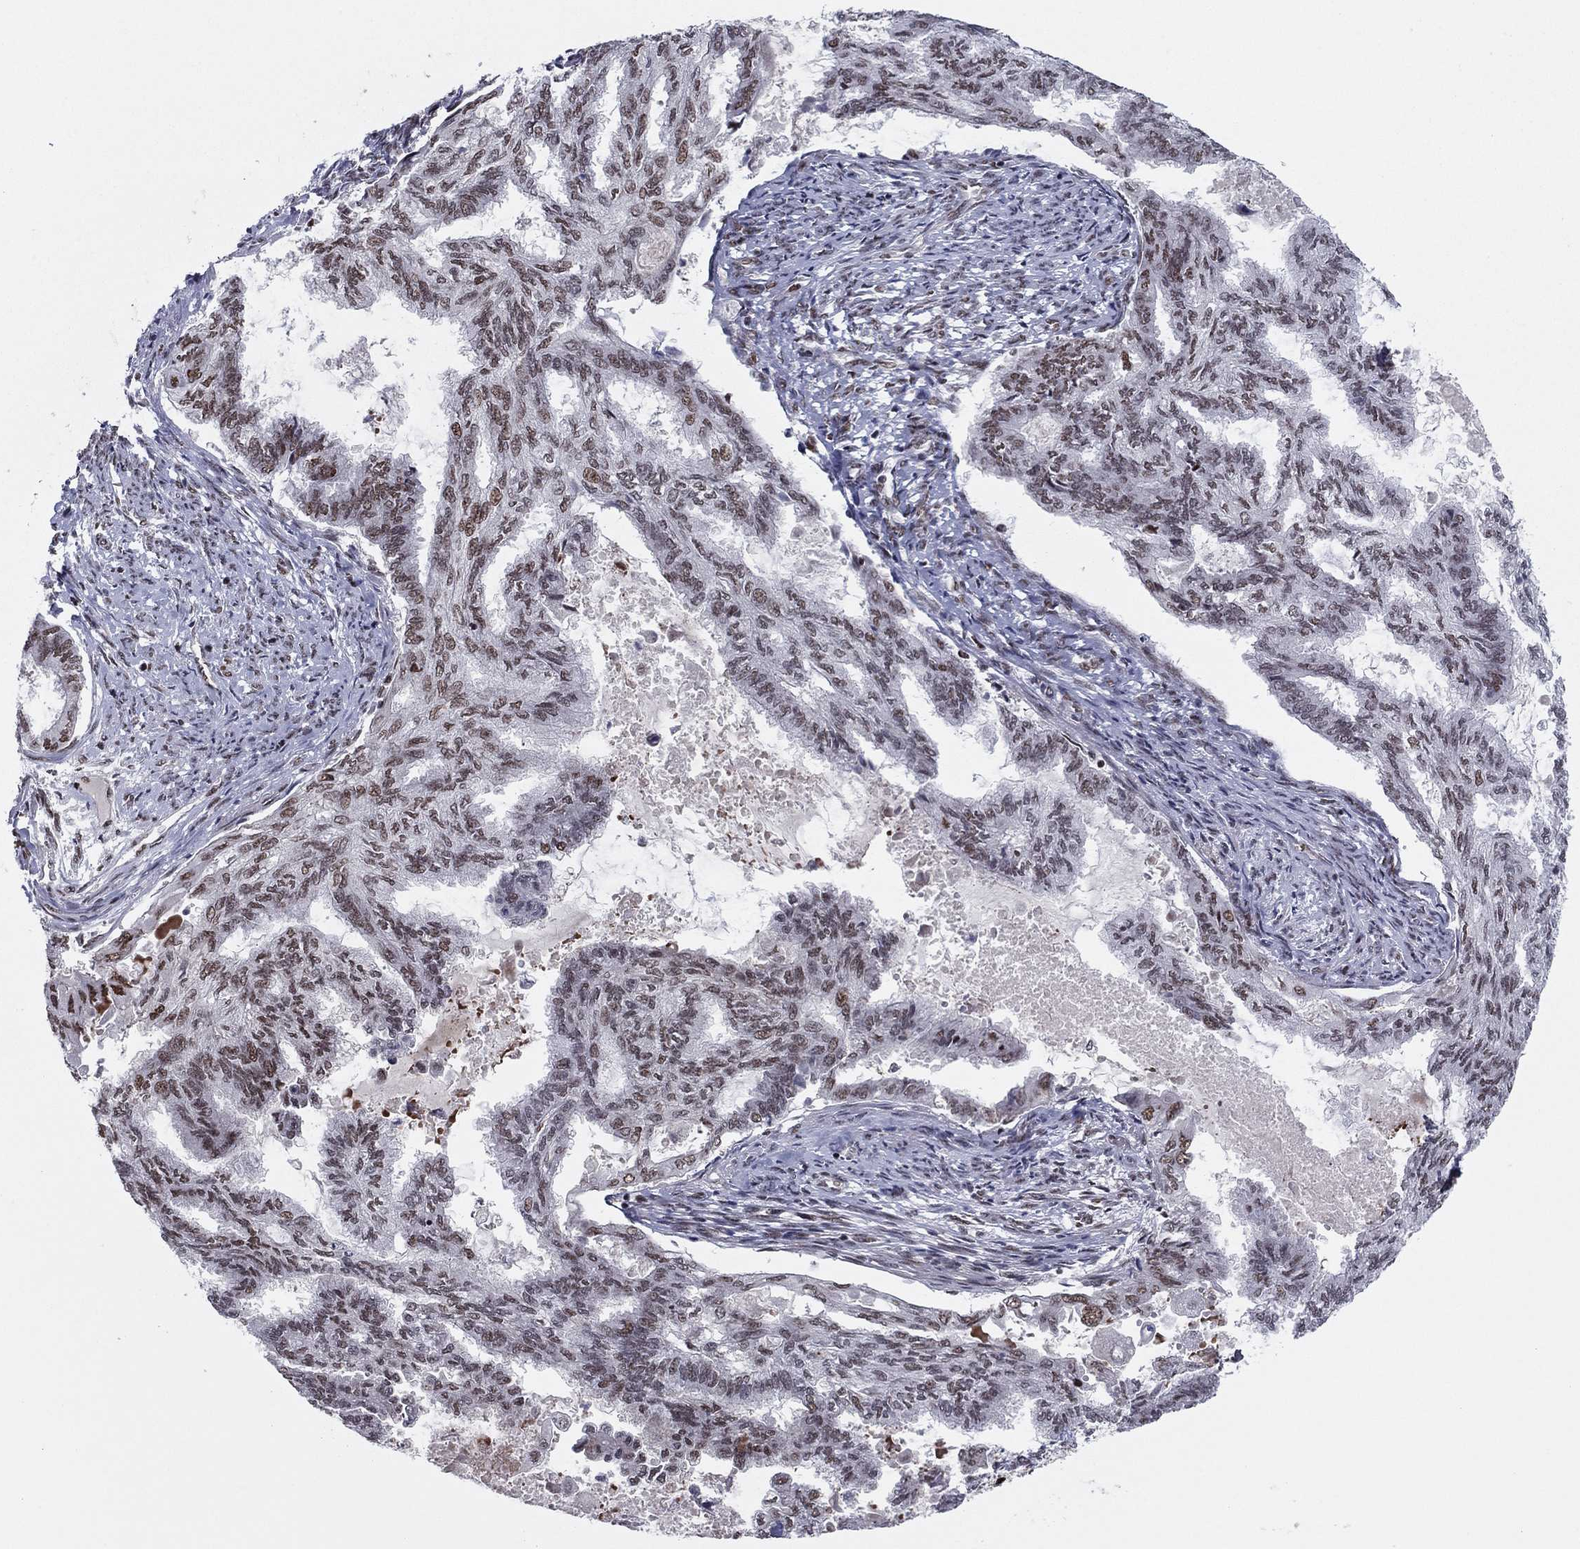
{"staining": {"intensity": "strong", "quantity": "25%-75%", "location": "nuclear"}, "tissue": "endometrial cancer", "cell_type": "Tumor cells", "image_type": "cancer", "snomed": [{"axis": "morphology", "description": "Adenocarcinoma, NOS"}, {"axis": "topography", "description": "Endometrium"}], "caption": "Human endometrial adenocarcinoma stained with a protein marker displays strong staining in tumor cells.", "gene": "USP54", "patient": {"sex": "female", "age": 86}}